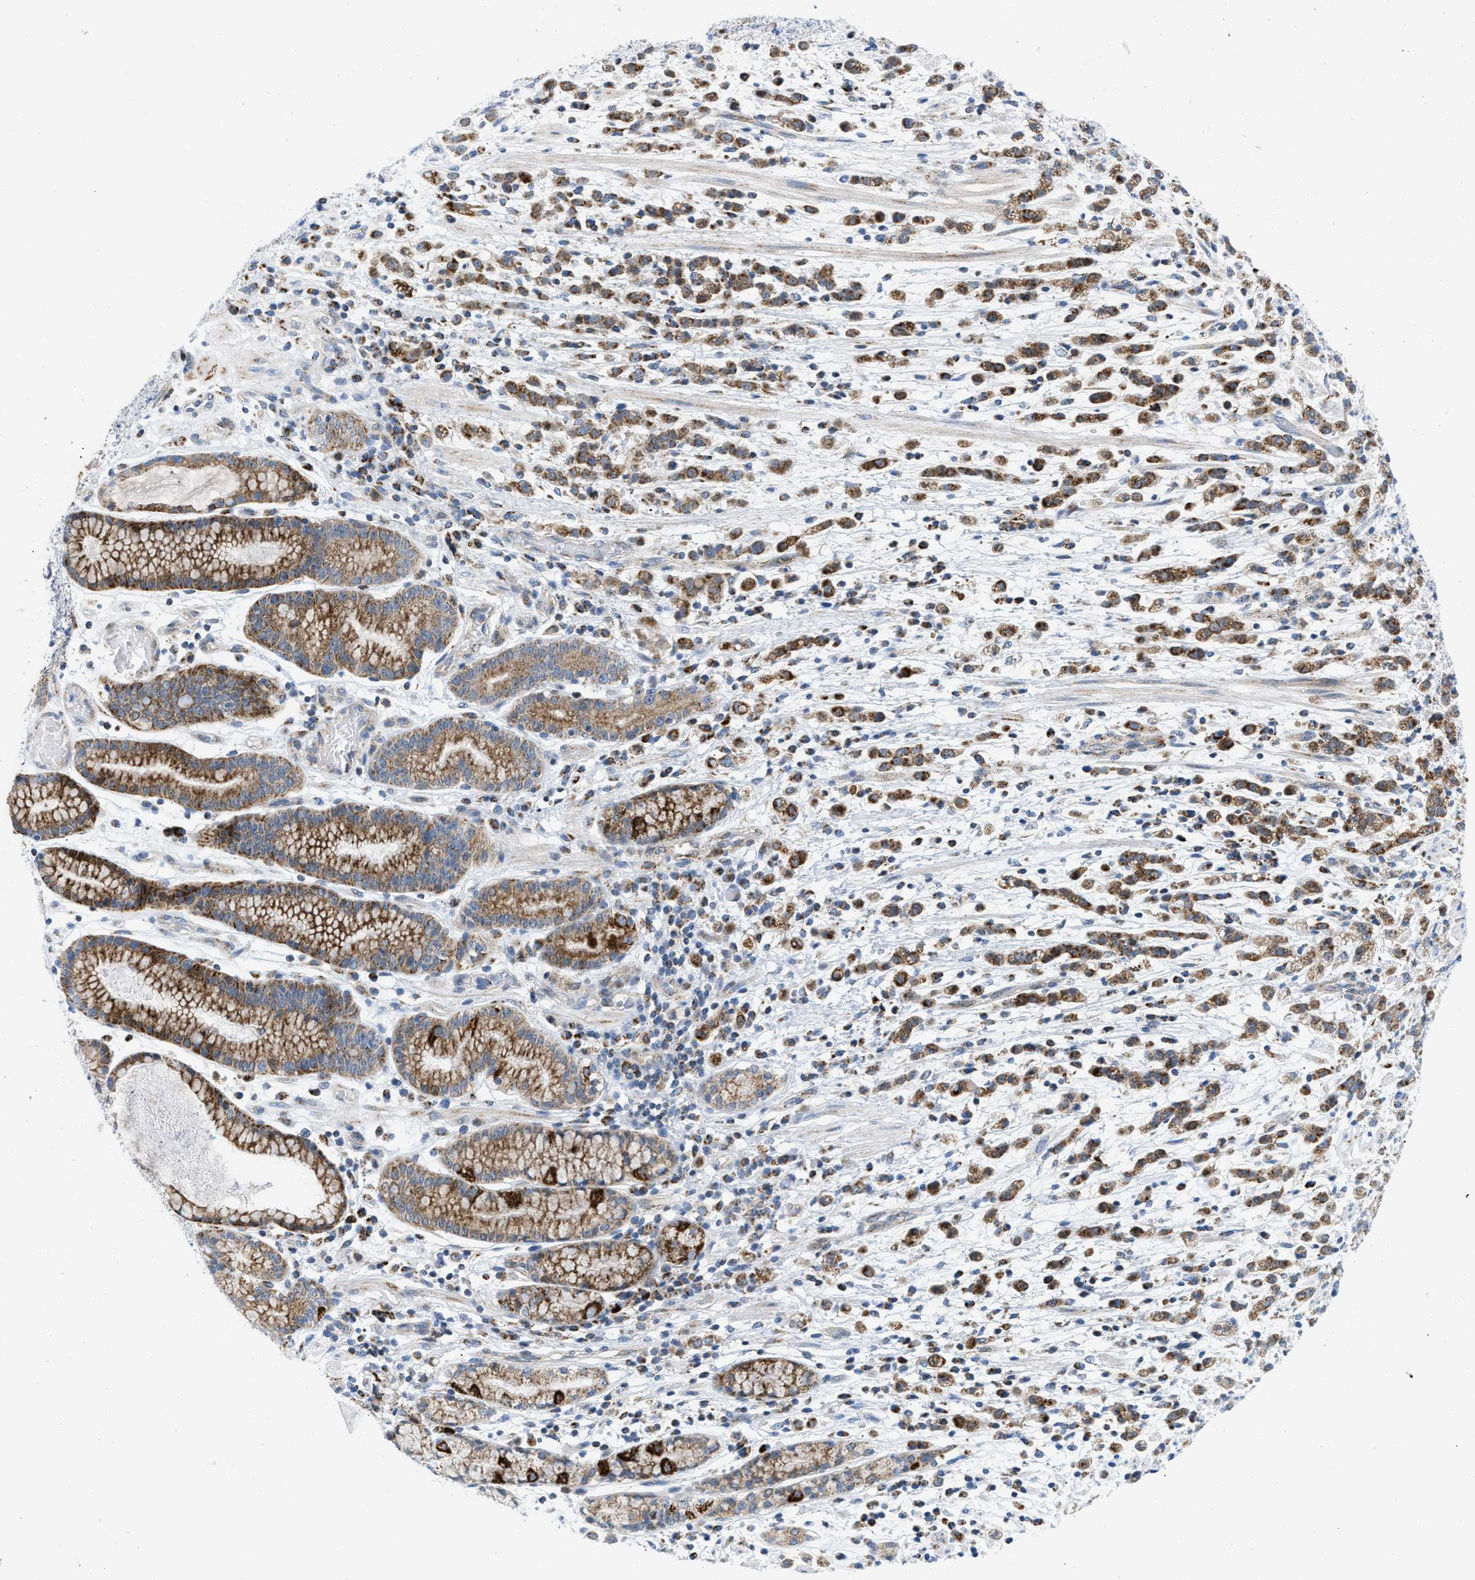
{"staining": {"intensity": "strong", "quantity": "25%-75%", "location": "cytoplasmic/membranous"}, "tissue": "stomach cancer", "cell_type": "Tumor cells", "image_type": "cancer", "snomed": [{"axis": "morphology", "description": "Adenocarcinoma, NOS"}, {"axis": "topography", "description": "Stomach, lower"}], "caption": "This photomicrograph reveals stomach cancer stained with IHC to label a protein in brown. The cytoplasmic/membranous of tumor cells show strong positivity for the protein. Nuclei are counter-stained blue.", "gene": "RBBP9", "patient": {"sex": "male", "age": 88}}